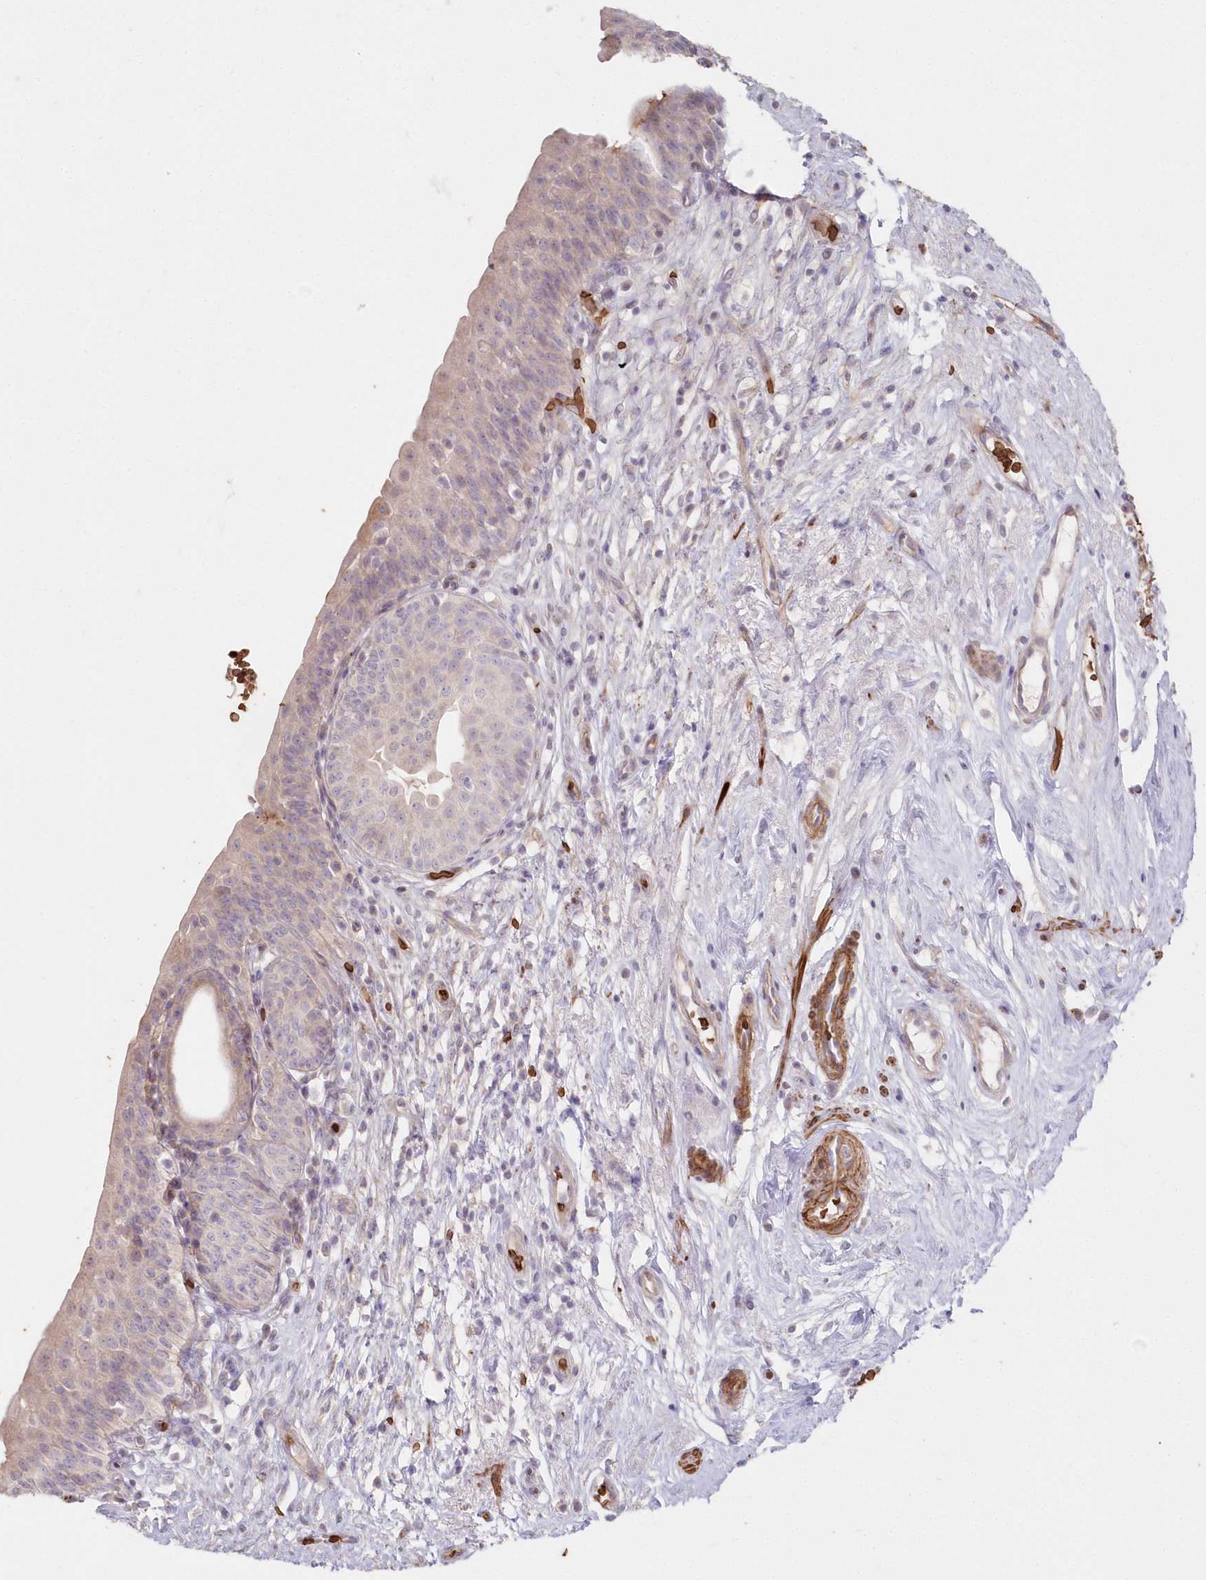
{"staining": {"intensity": "weak", "quantity": "25%-75%", "location": "cytoplasmic/membranous"}, "tissue": "urinary bladder", "cell_type": "Urothelial cells", "image_type": "normal", "snomed": [{"axis": "morphology", "description": "Normal tissue, NOS"}, {"axis": "topography", "description": "Urinary bladder"}], "caption": "The immunohistochemical stain labels weak cytoplasmic/membranous expression in urothelial cells of unremarkable urinary bladder. The staining was performed using DAB, with brown indicating positive protein expression. Nuclei are stained blue with hematoxylin.", "gene": "SERINC1", "patient": {"sex": "male", "age": 83}}